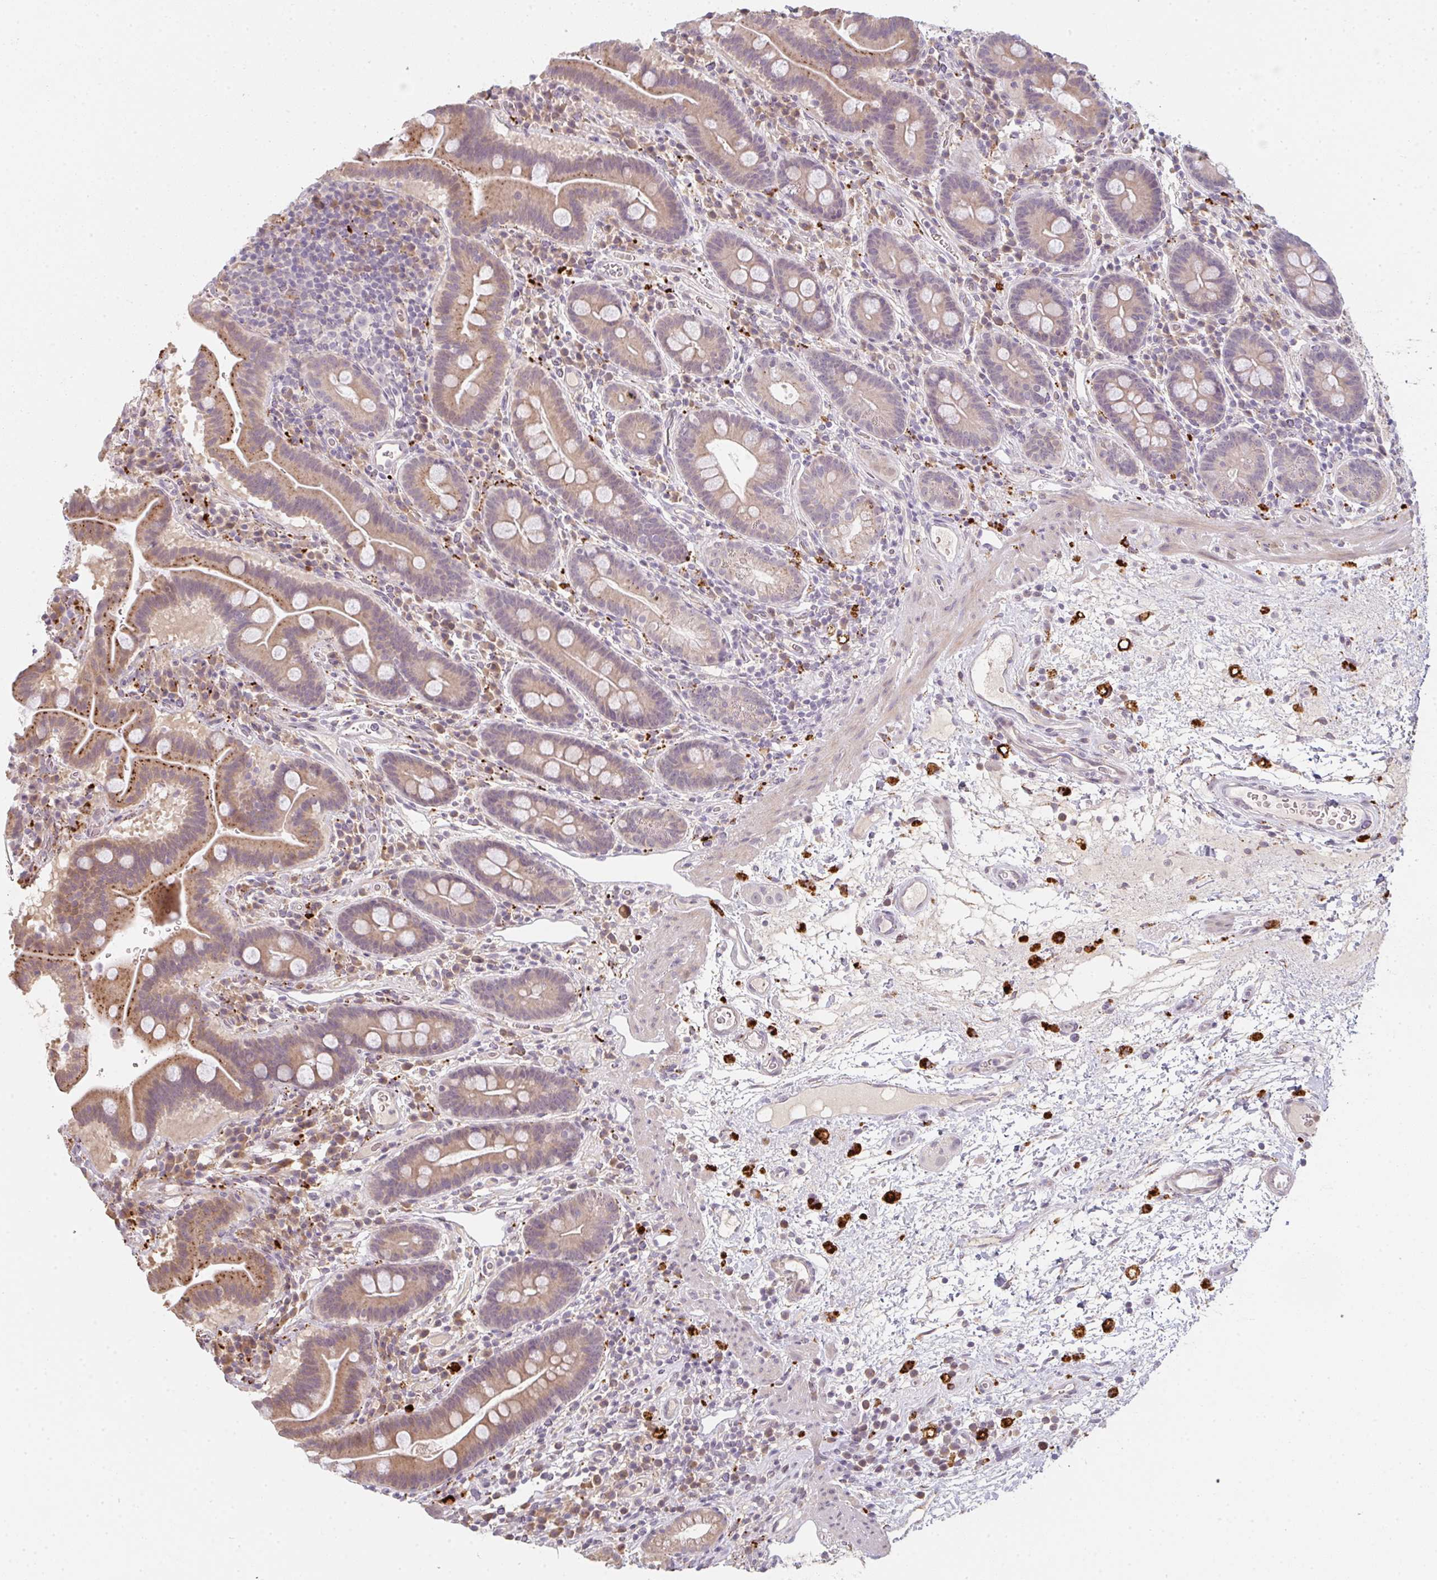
{"staining": {"intensity": "moderate", "quantity": ">75%", "location": "cytoplasmic/membranous"}, "tissue": "small intestine", "cell_type": "Glandular cells", "image_type": "normal", "snomed": [{"axis": "morphology", "description": "Normal tissue, NOS"}, {"axis": "topography", "description": "Small intestine"}], "caption": "This histopathology image reveals IHC staining of benign small intestine, with medium moderate cytoplasmic/membranous staining in approximately >75% of glandular cells.", "gene": "TMEM237", "patient": {"sex": "male", "age": 26}}